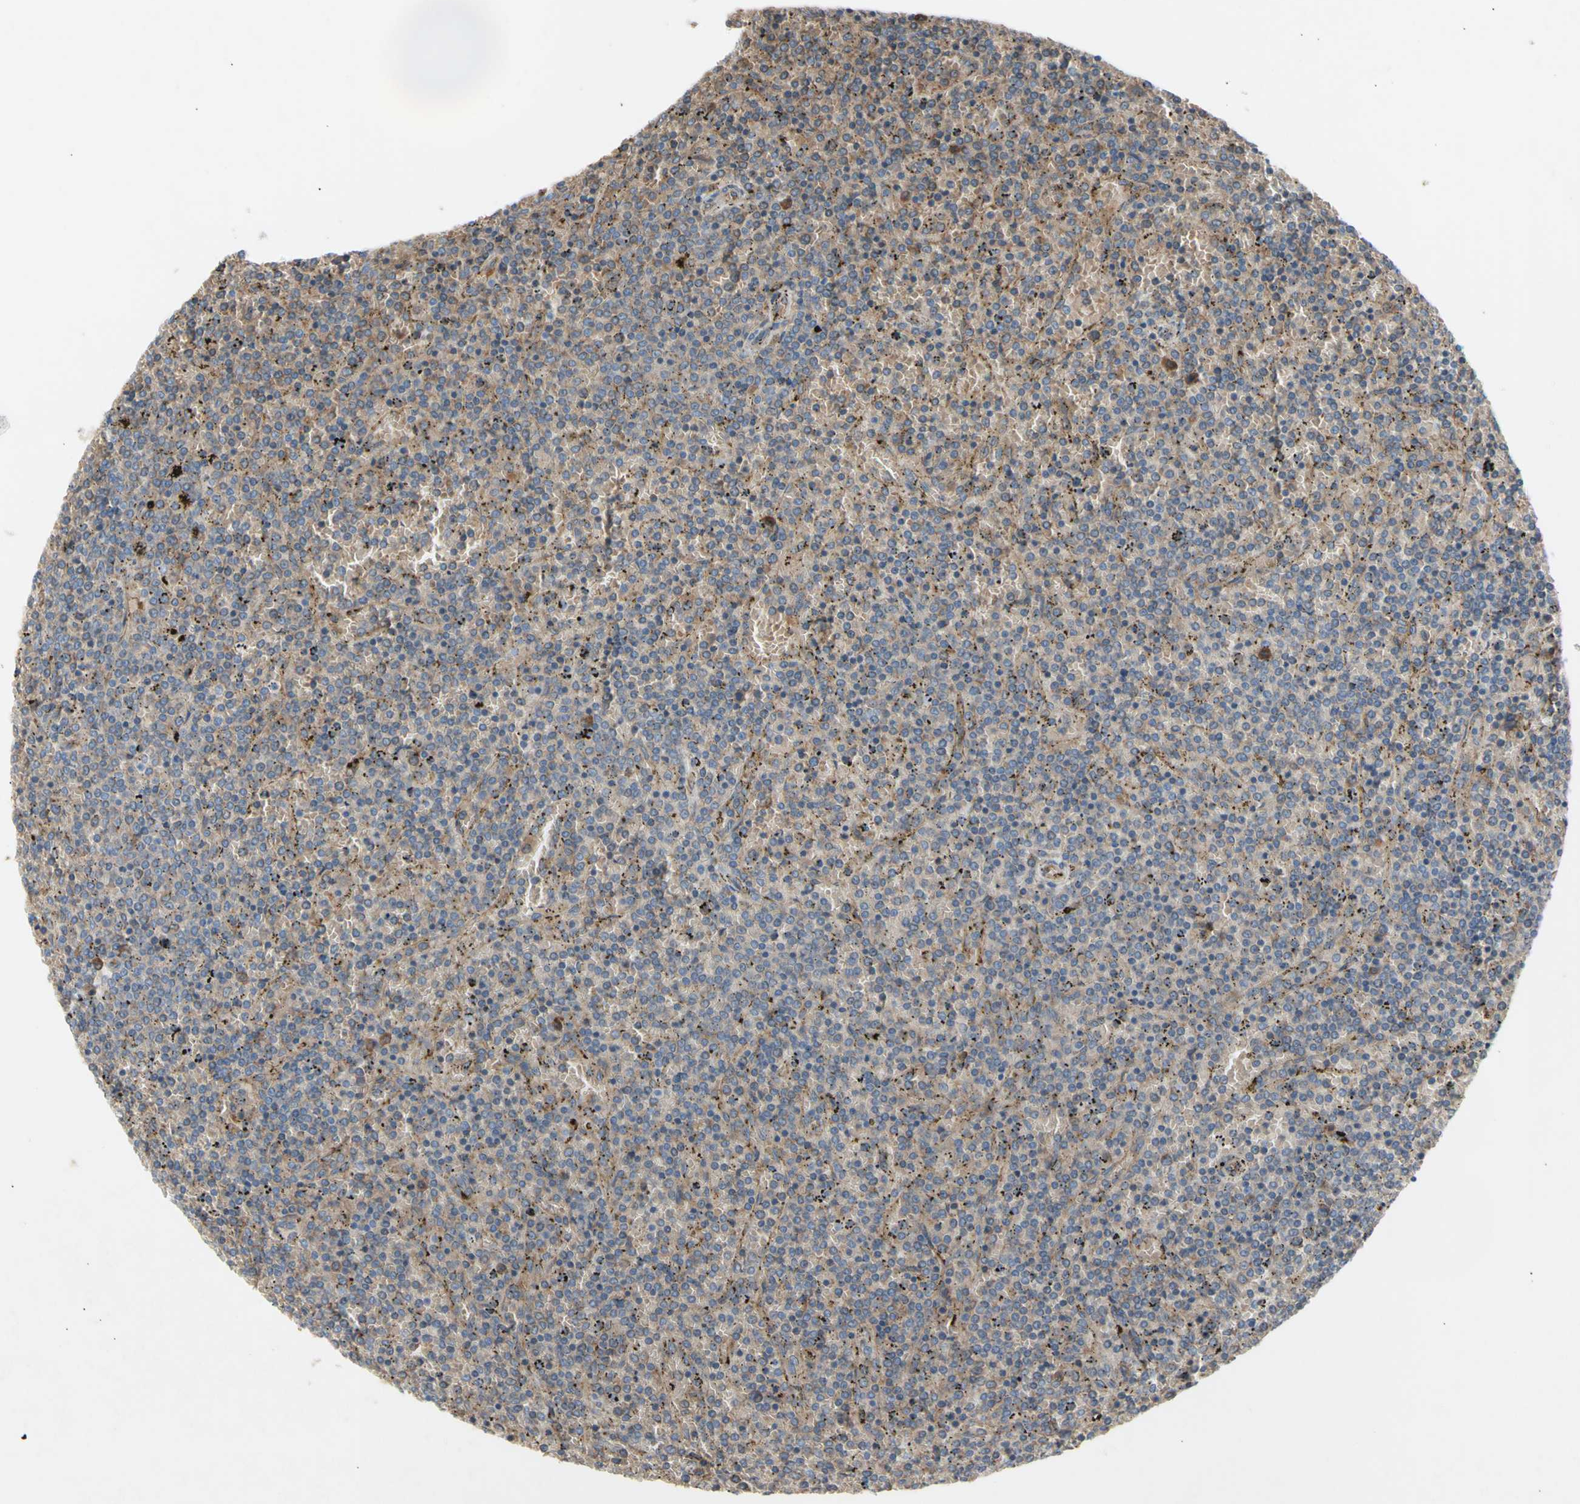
{"staining": {"intensity": "weak", "quantity": "25%-75%", "location": "cytoplasmic/membranous"}, "tissue": "lymphoma", "cell_type": "Tumor cells", "image_type": "cancer", "snomed": [{"axis": "morphology", "description": "Malignant lymphoma, non-Hodgkin's type, Low grade"}, {"axis": "topography", "description": "Spleen"}], "caption": "A histopathology image showing weak cytoplasmic/membranous staining in approximately 25%-75% of tumor cells in lymphoma, as visualized by brown immunohistochemical staining.", "gene": "KLC1", "patient": {"sex": "female", "age": 77}}